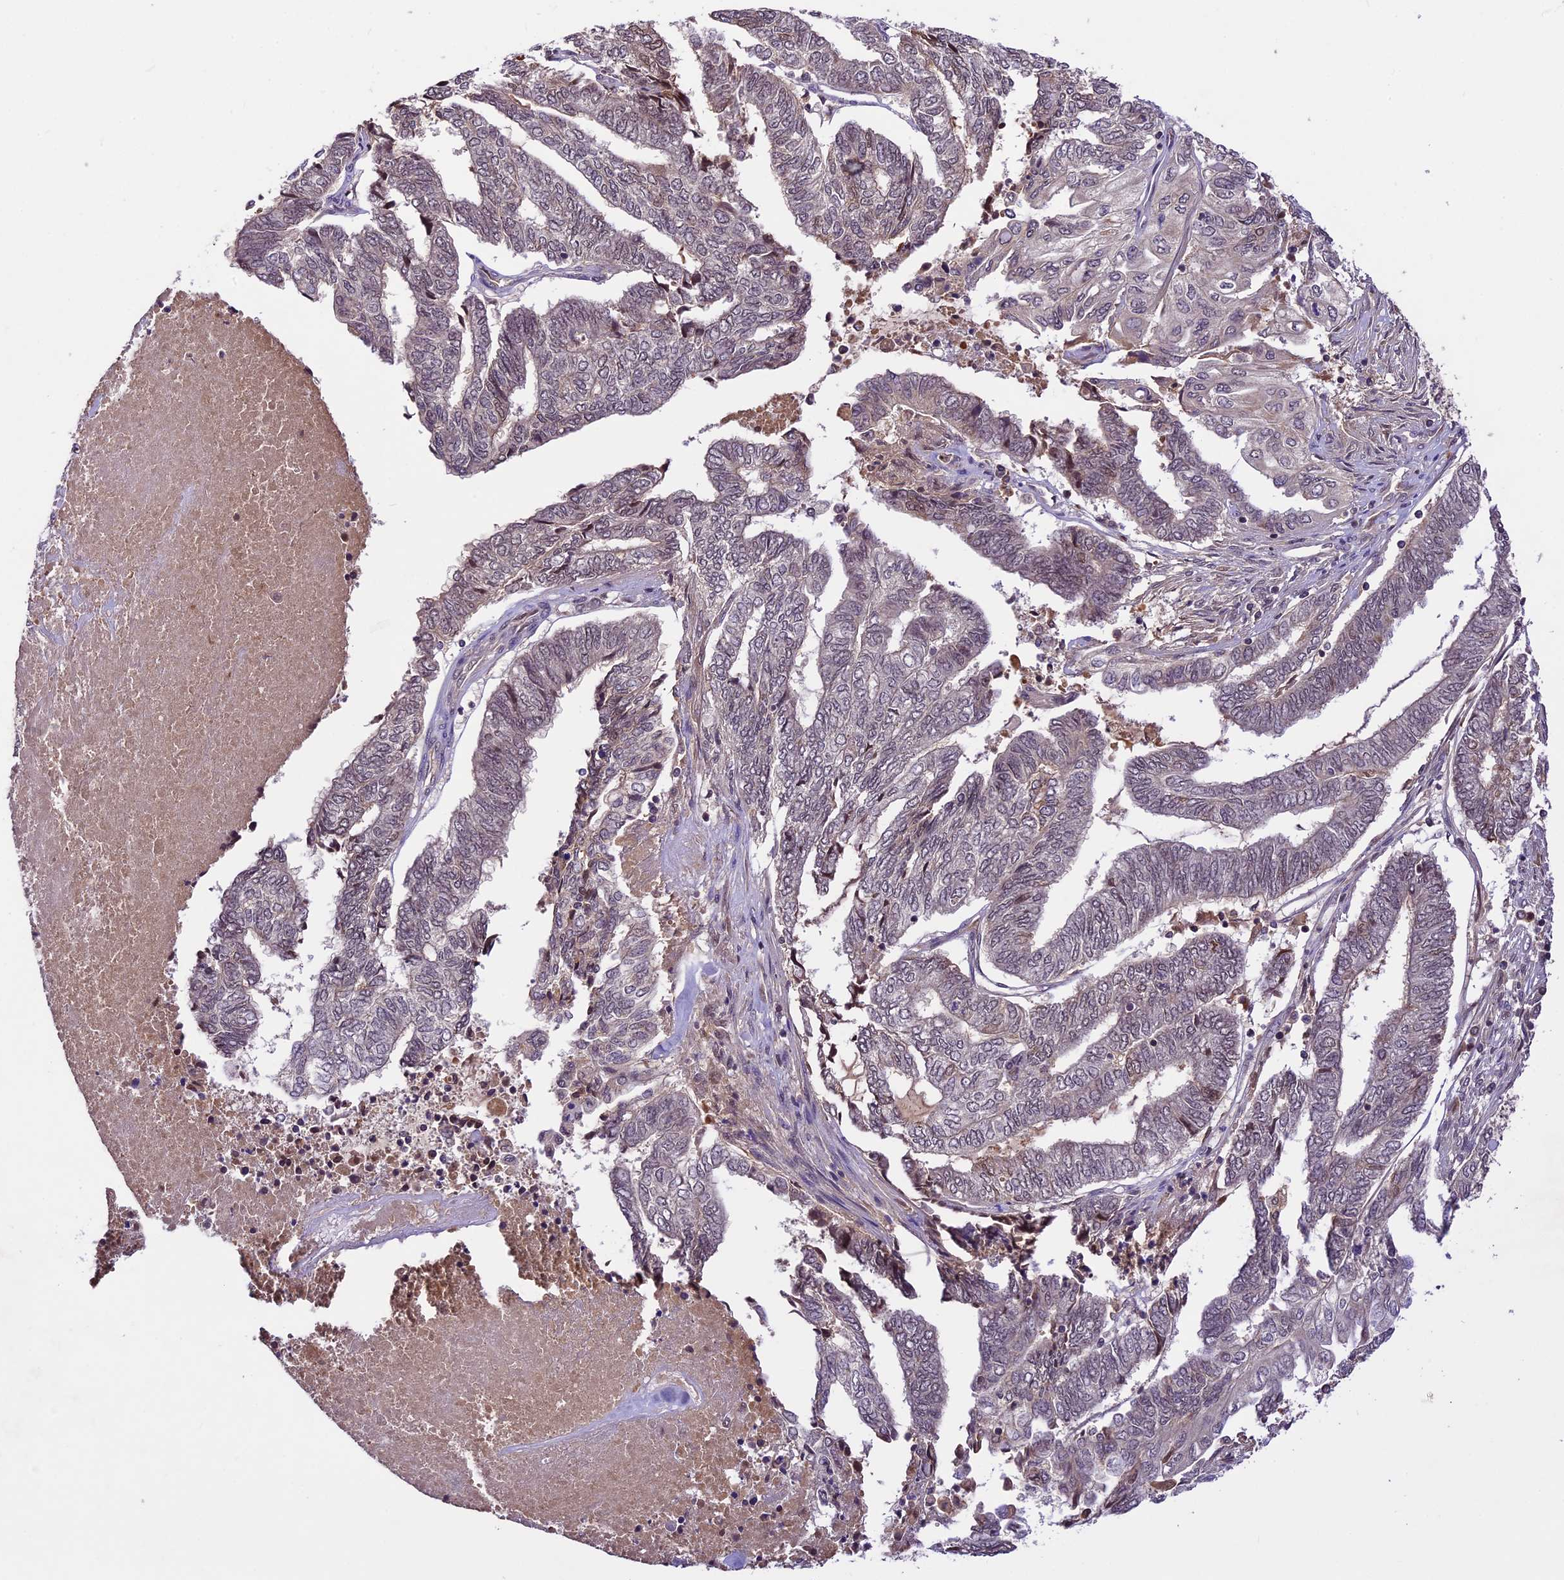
{"staining": {"intensity": "weak", "quantity": "<25%", "location": "cytoplasmic/membranous,nuclear"}, "tissue": "endometrial cancer", "cell_type": "Tumor cells", "image_type": "cancer", "snomed": [{"axis": "morphology", "description": "Adenocarcinoma, NOS"}, {"axis": "topography", "description": "Uterus"}, {"axis": "topography", "description": "Endometrium"}], "caption": "Endometrial cancer (adenocarcinoma) was stained to show a protein in brown. There is no significant staining in tumor cells. Nuclei are stained in blue.", "gene": "ATP10A", "patient": {"sex": "female", "age": 70}}